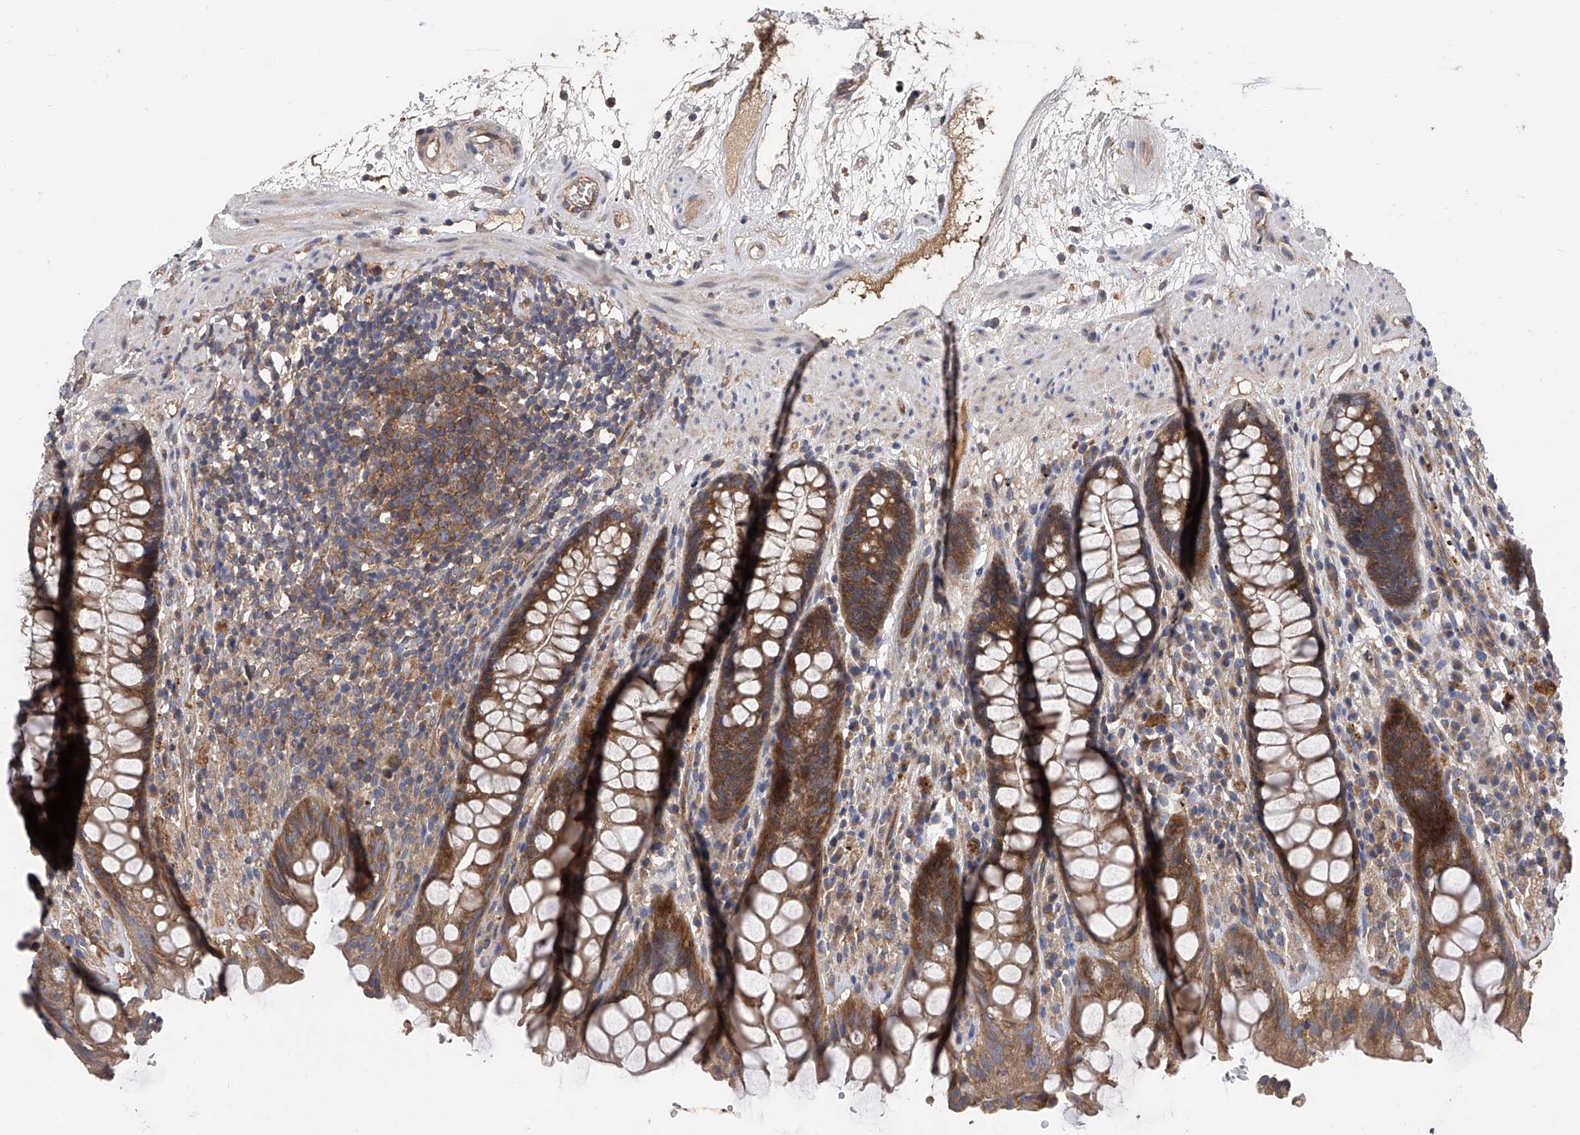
{"staining": {"intensity": "strong", "quantity": ">75%", "location": "cytoplasmic/membranous"}, "tissue": "rectum", "cell_type": "Glandular cells", "image_type": "normal", "snomed": [{"axis": "morphology", "description": "Normal tissue, NOS"}, {"axis": "topography", "description": "Rectum"}], "caption": "A high-resolution micrograph shows immunohistochemistry (IHC) staining of unremarkable rectum, which displays strong cytoplasmic/membranous staining in about >75% of glandular cells.", "gene": "PTK2", "patient": {"sex": "male", "age": 64}}